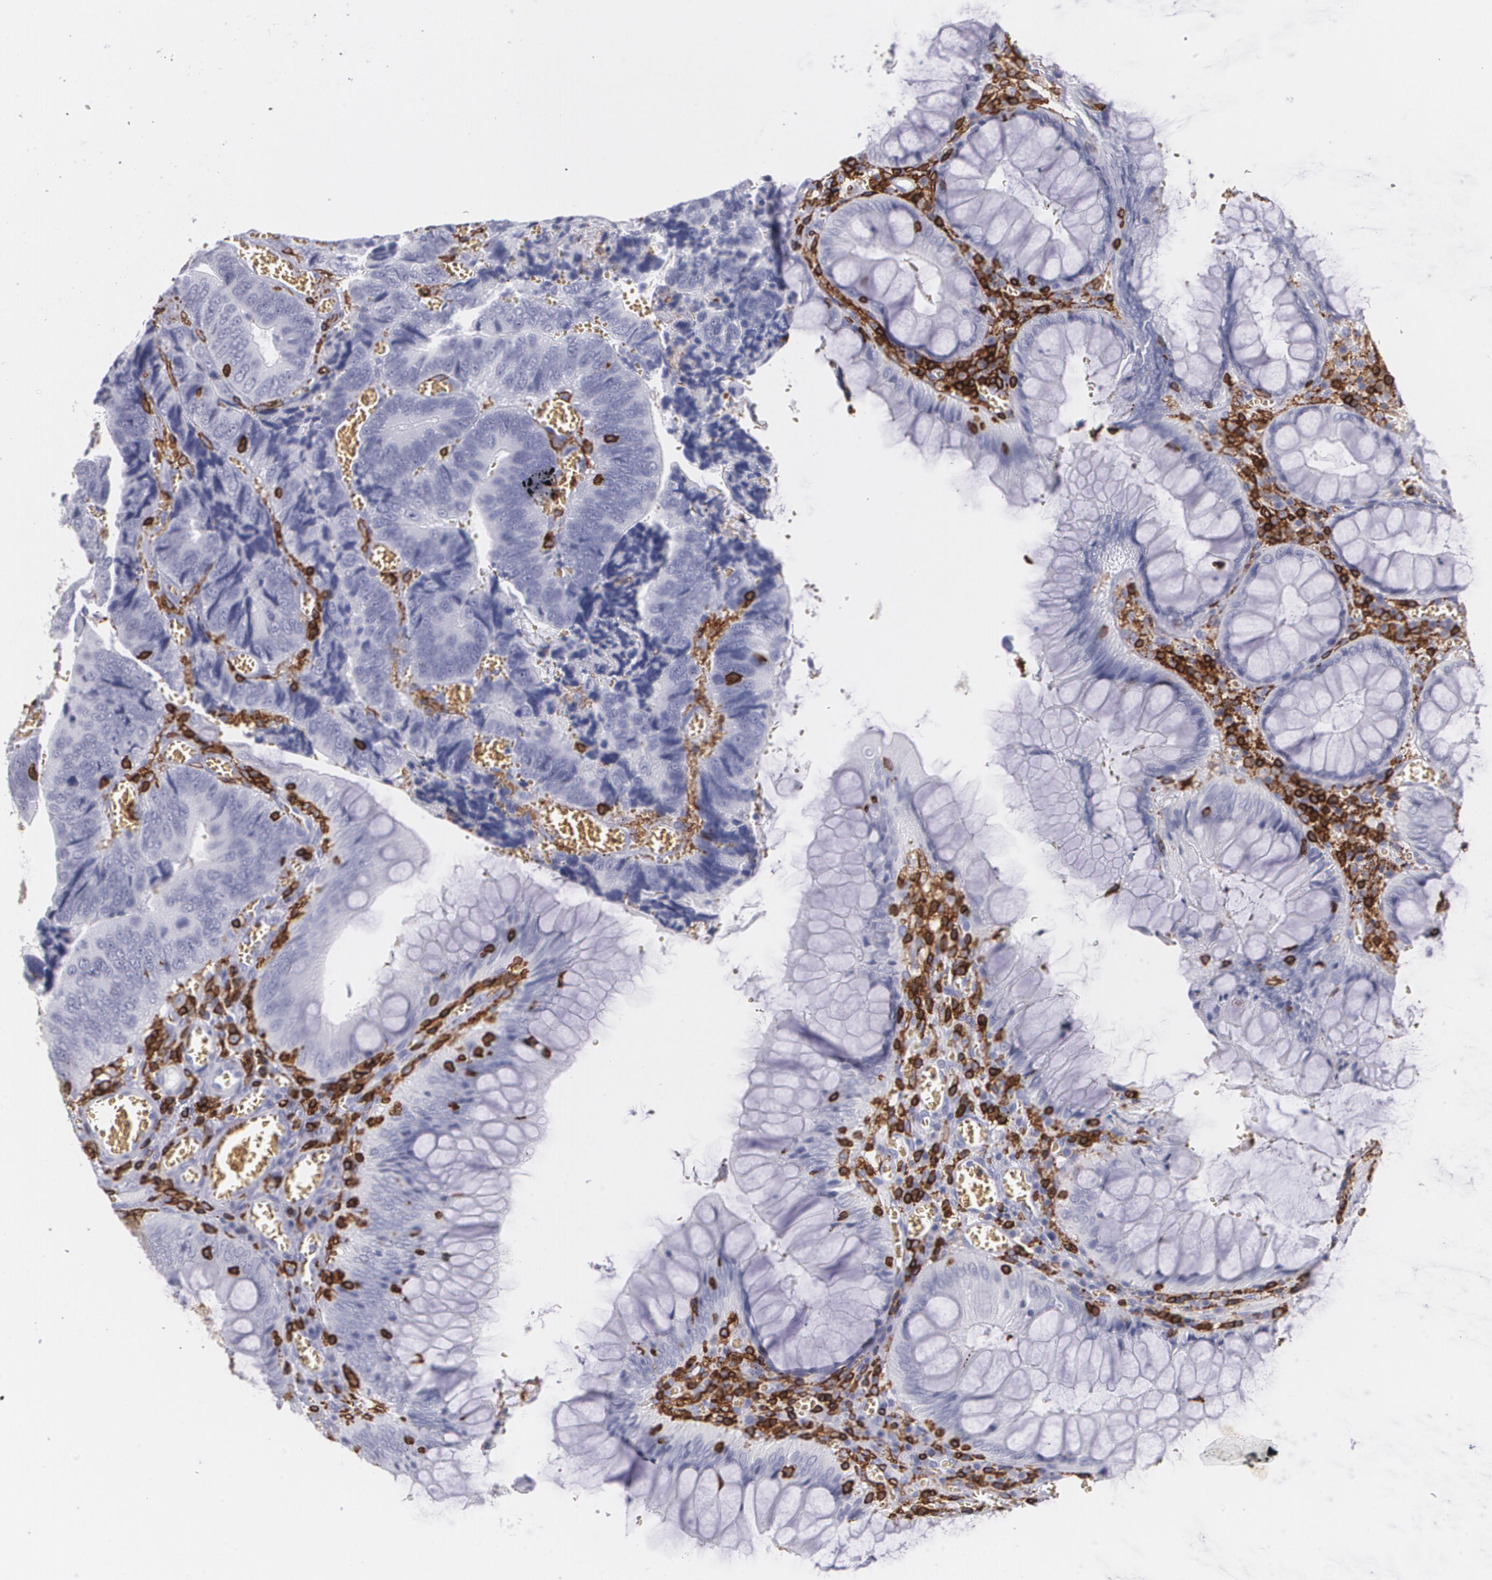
{"staining": {"intensity": "negative", "quantity": "none", "location": "none"}, "tissue": "colorectal cancer", "cell_type": "Tumor cells", "image_type": "cancer", "snomed": [{"axis": "morphology", "description": "Adenocarcinoma, NOS"}, {"axis": "topography", "description": "Colon"}], "caption": "Human colorectal cancer (adenocarcinoma) stained for a protein using IHC shows no positivity in tumor cells.", "gene": "PTPRC", "patient": {"sex": "male", "age": 72}}